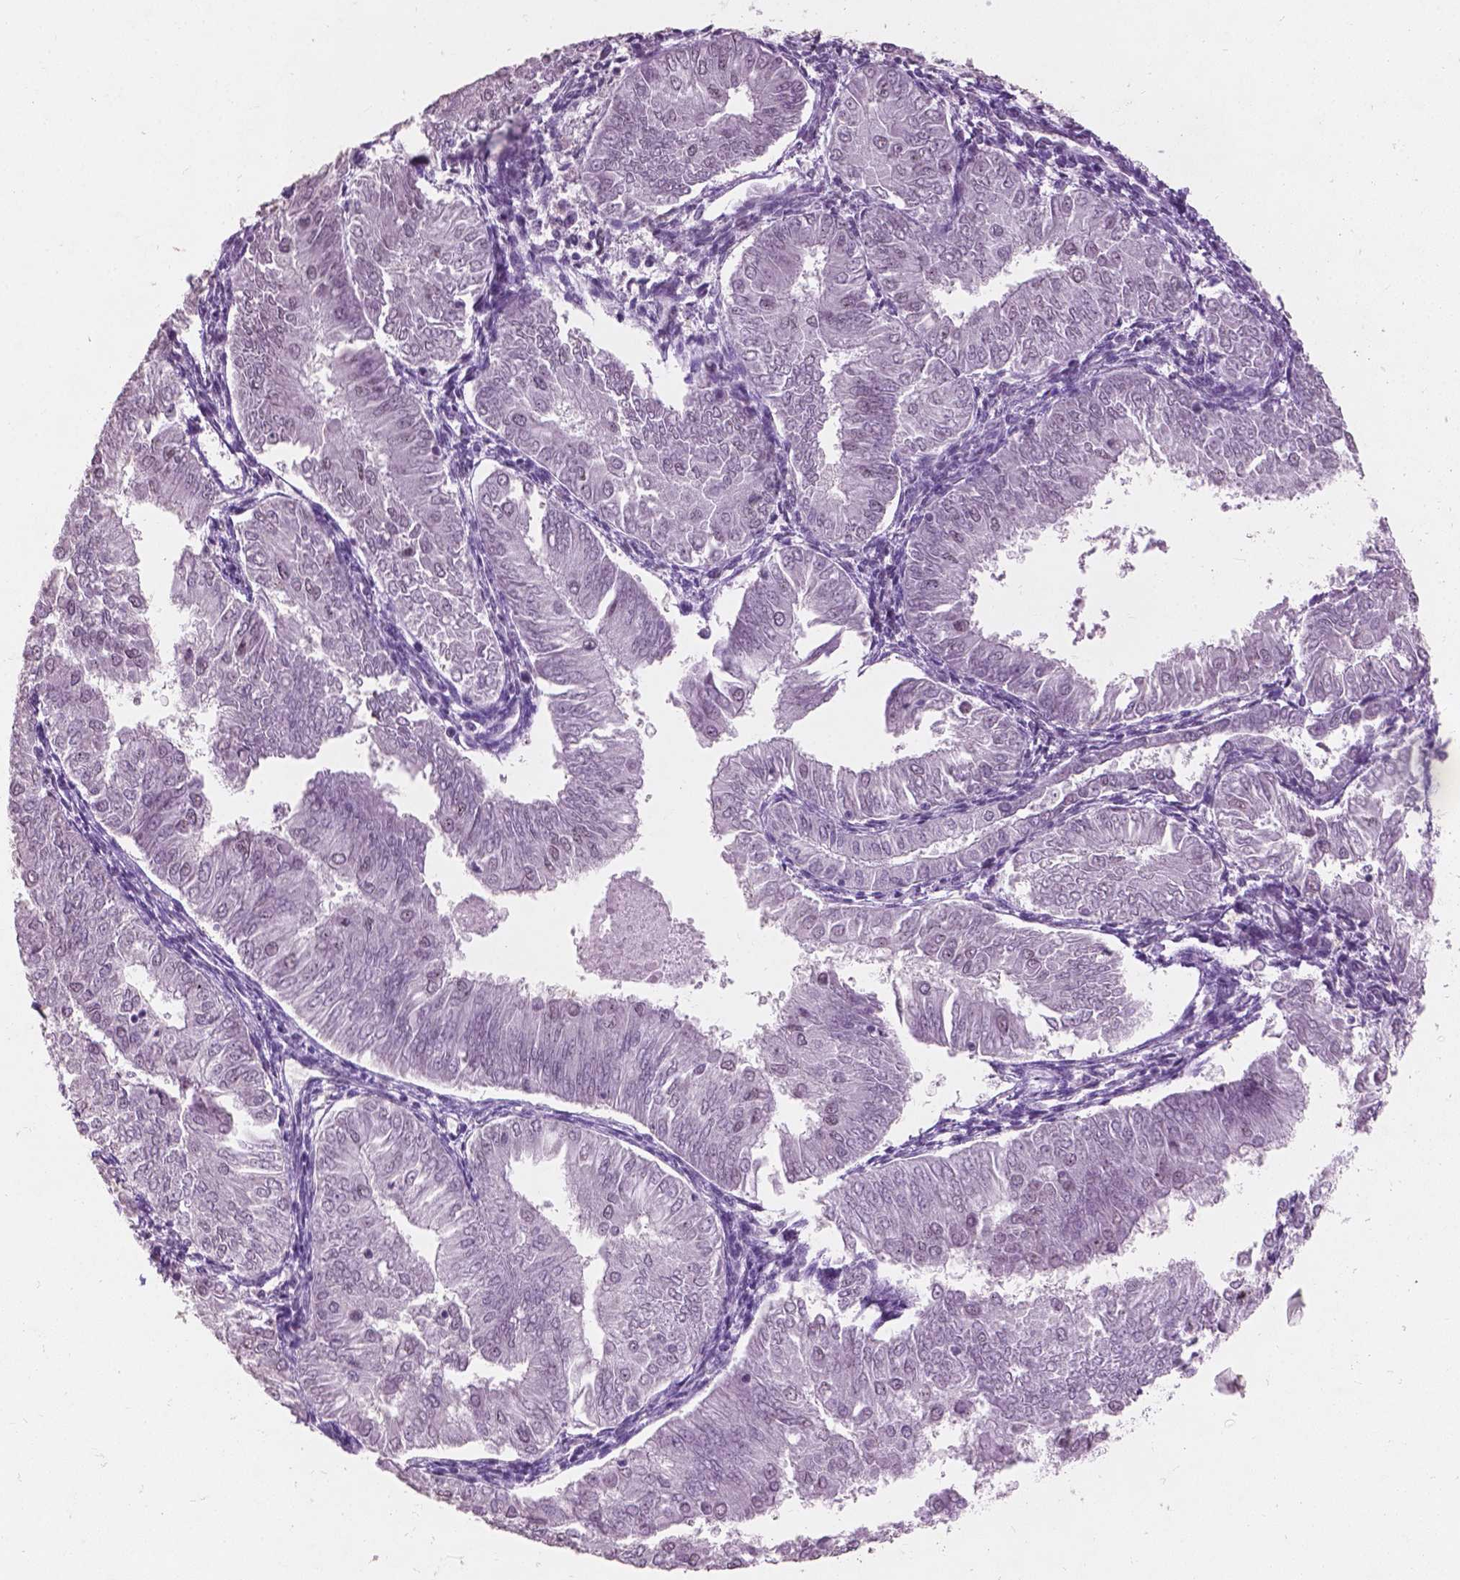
{"staining": {"intensity": "negative", "quantity": "none", "location": "none"}, "tissue": "endometrial cancer", "cell_type": "Tumor cells", "image_type": "cancer", "snomed": [{"axis": "morphology", "description": "Adenocarcinoma, NOS"}, {"axis": "topography", "description": "Endometrium"}], "caption": "Protein analysis of endometrial cancer (adenocarcinoma) shows no significant positivity in tumor cells. (DAB immunohistochemistry, high magnification).", "gene": "COIL", "patient": {"sex": "female", "age": 53}}